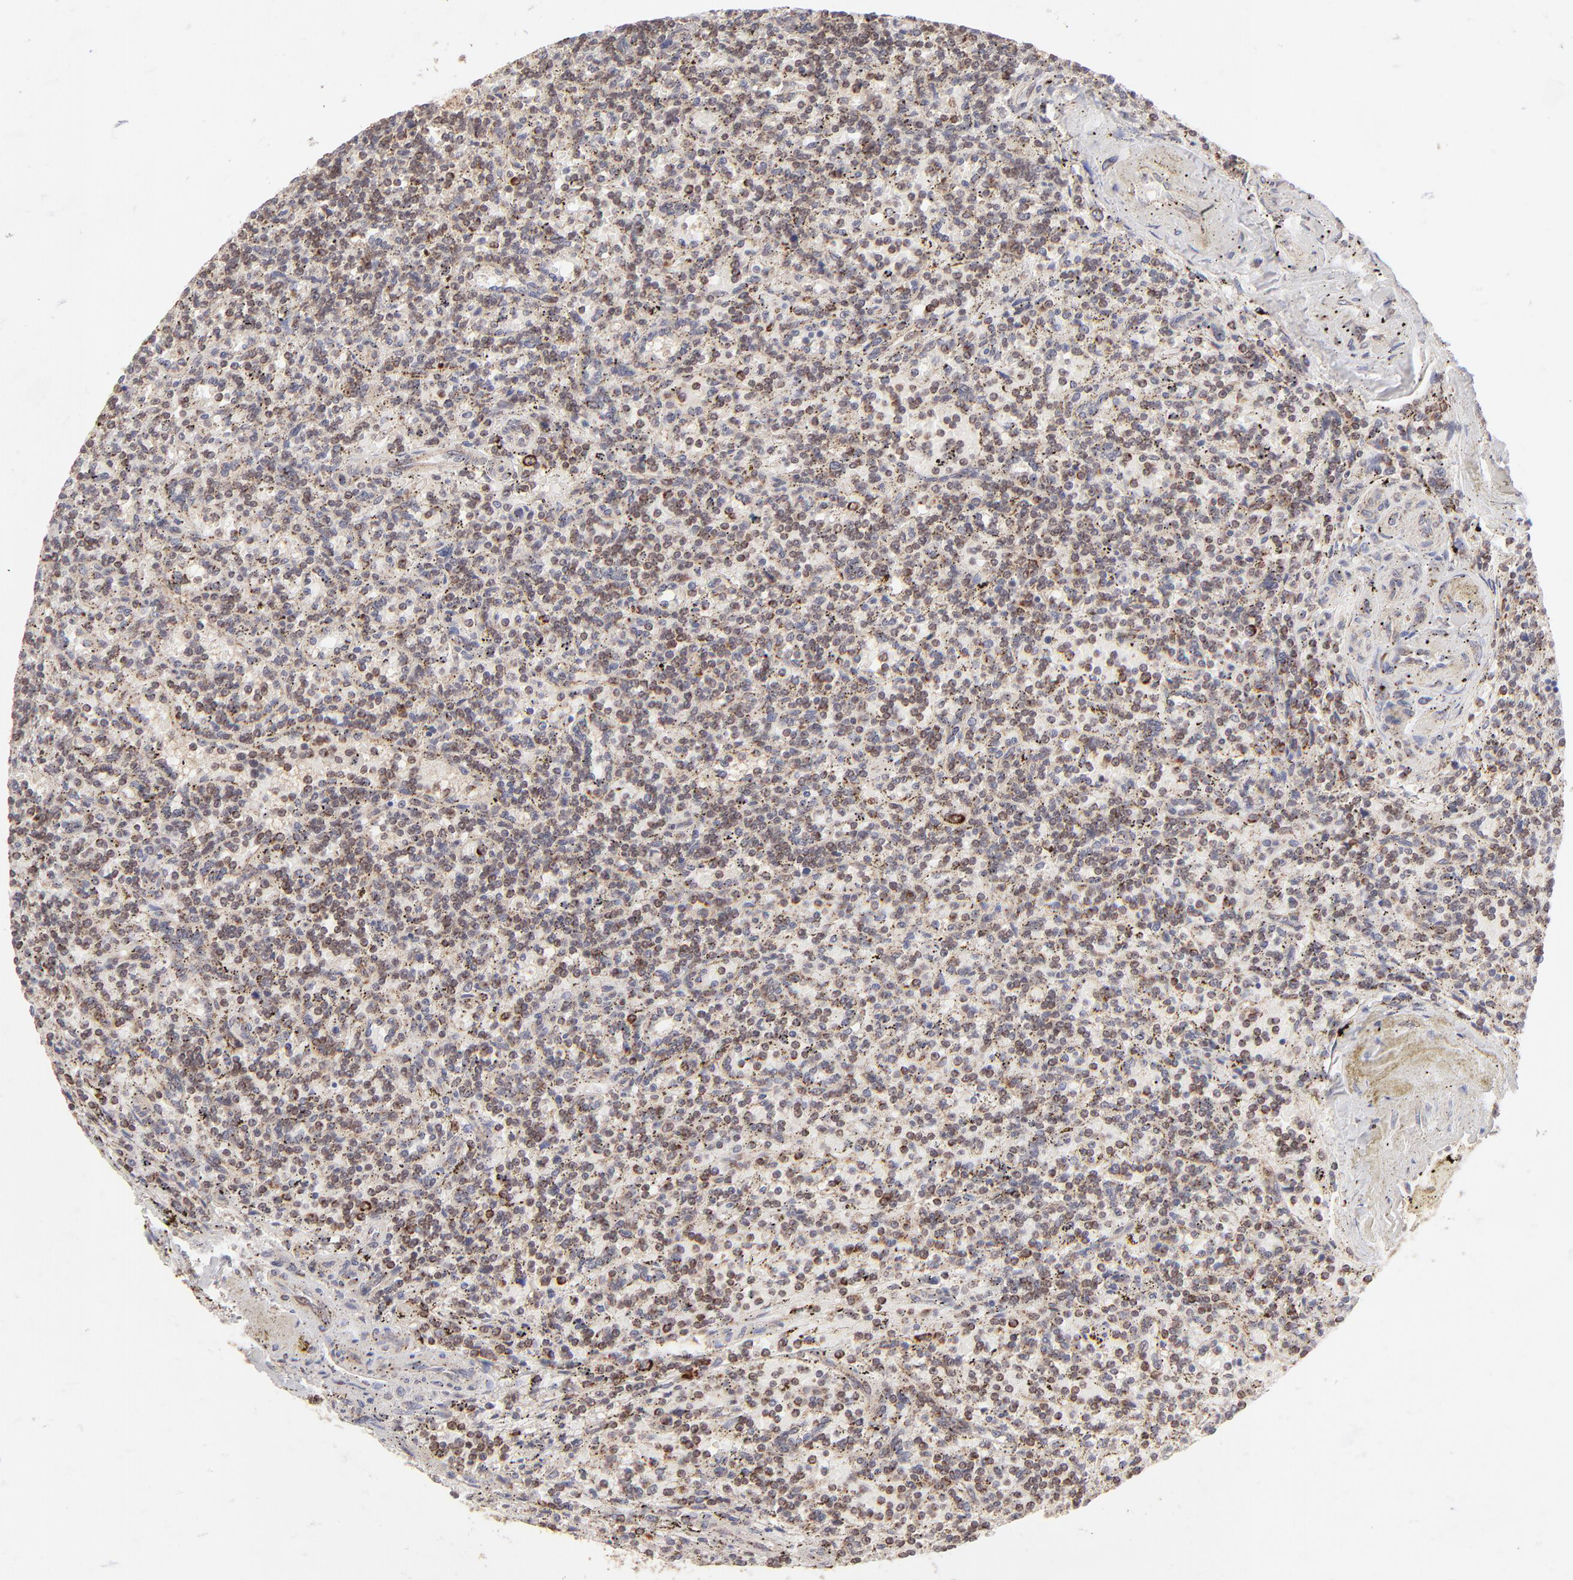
{"staining": {"intensity": "moderate", "quantity": "25%-75%", "location": "cytoplasmic/membranous"}, "tissue": "lymphoma", "cell_type": "Tumor cells", "image_type": "cancer", "snomed": [{"axis": "morphology", "description": "Malignant lymphoma, non-Hodgkin's type, Low grade"}, {"axis": "topography", "description": "Spleen"}], "caption": "Malignant lymphoma, non-Hodgkin's type (low-grade) stained with a protein marker exhibits moderate staining in tumor cells.", "gene": "SLC15A1", "patient": {"sex": "male", "age": 73}}